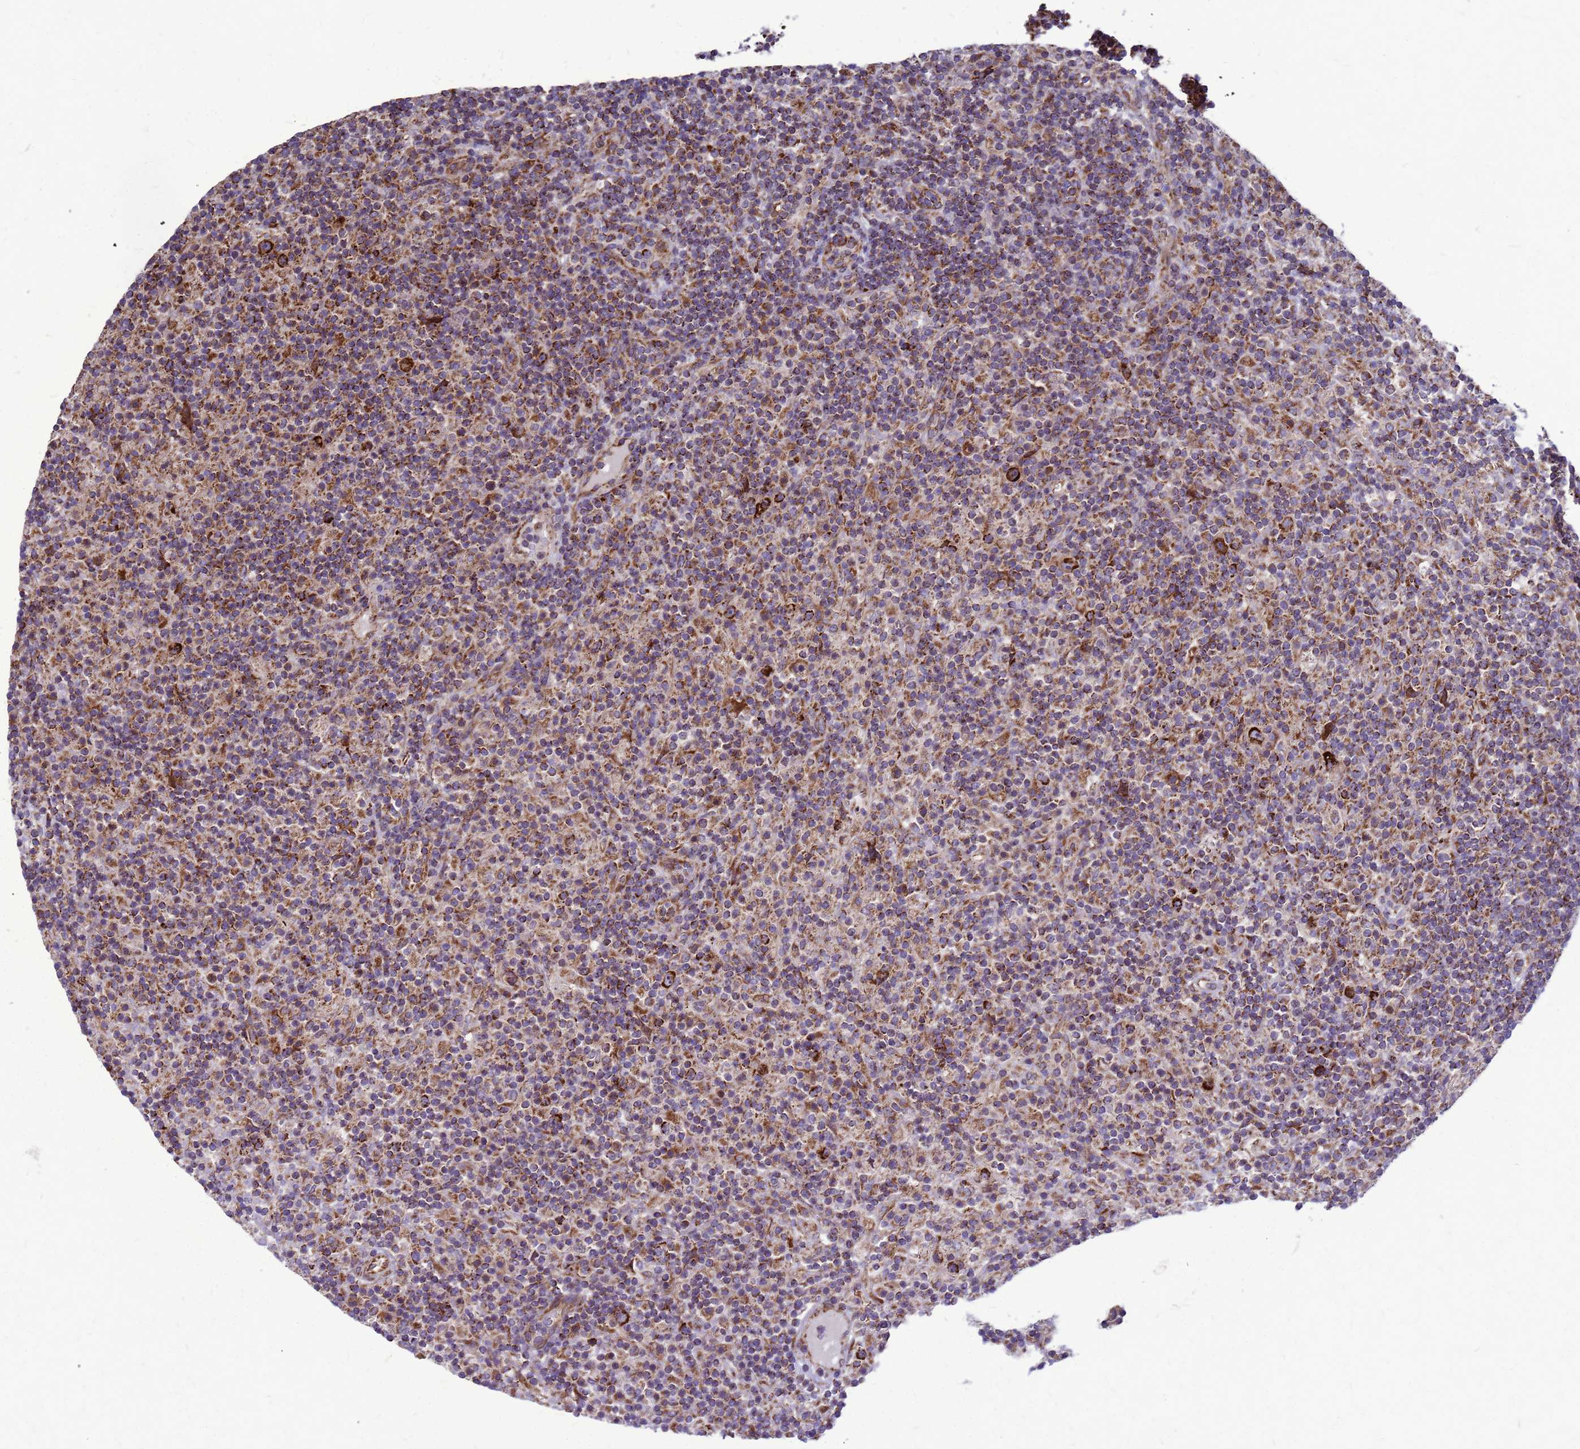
{"staining": {"intensity": "strong", "quantity": ">75%", "location": "cytoplasmic/membranous"}, "tissue": "lymphoma", "cell_type": "Tumor cells", "image_type": "cancer", "snomed": [{"axis": "morphology", "description": "Hodgkin's disease, NOS"}, {"axis": "topography", "description": "Lymph node"}], "caption": "Lymphoma stained for a protein (brown) exhibits strong cytoplasmic/membranous positive staining in approximately >75% of tumor cells.", "gene": "FSTL4", "patient": {"sex": "male", "age": 70}}